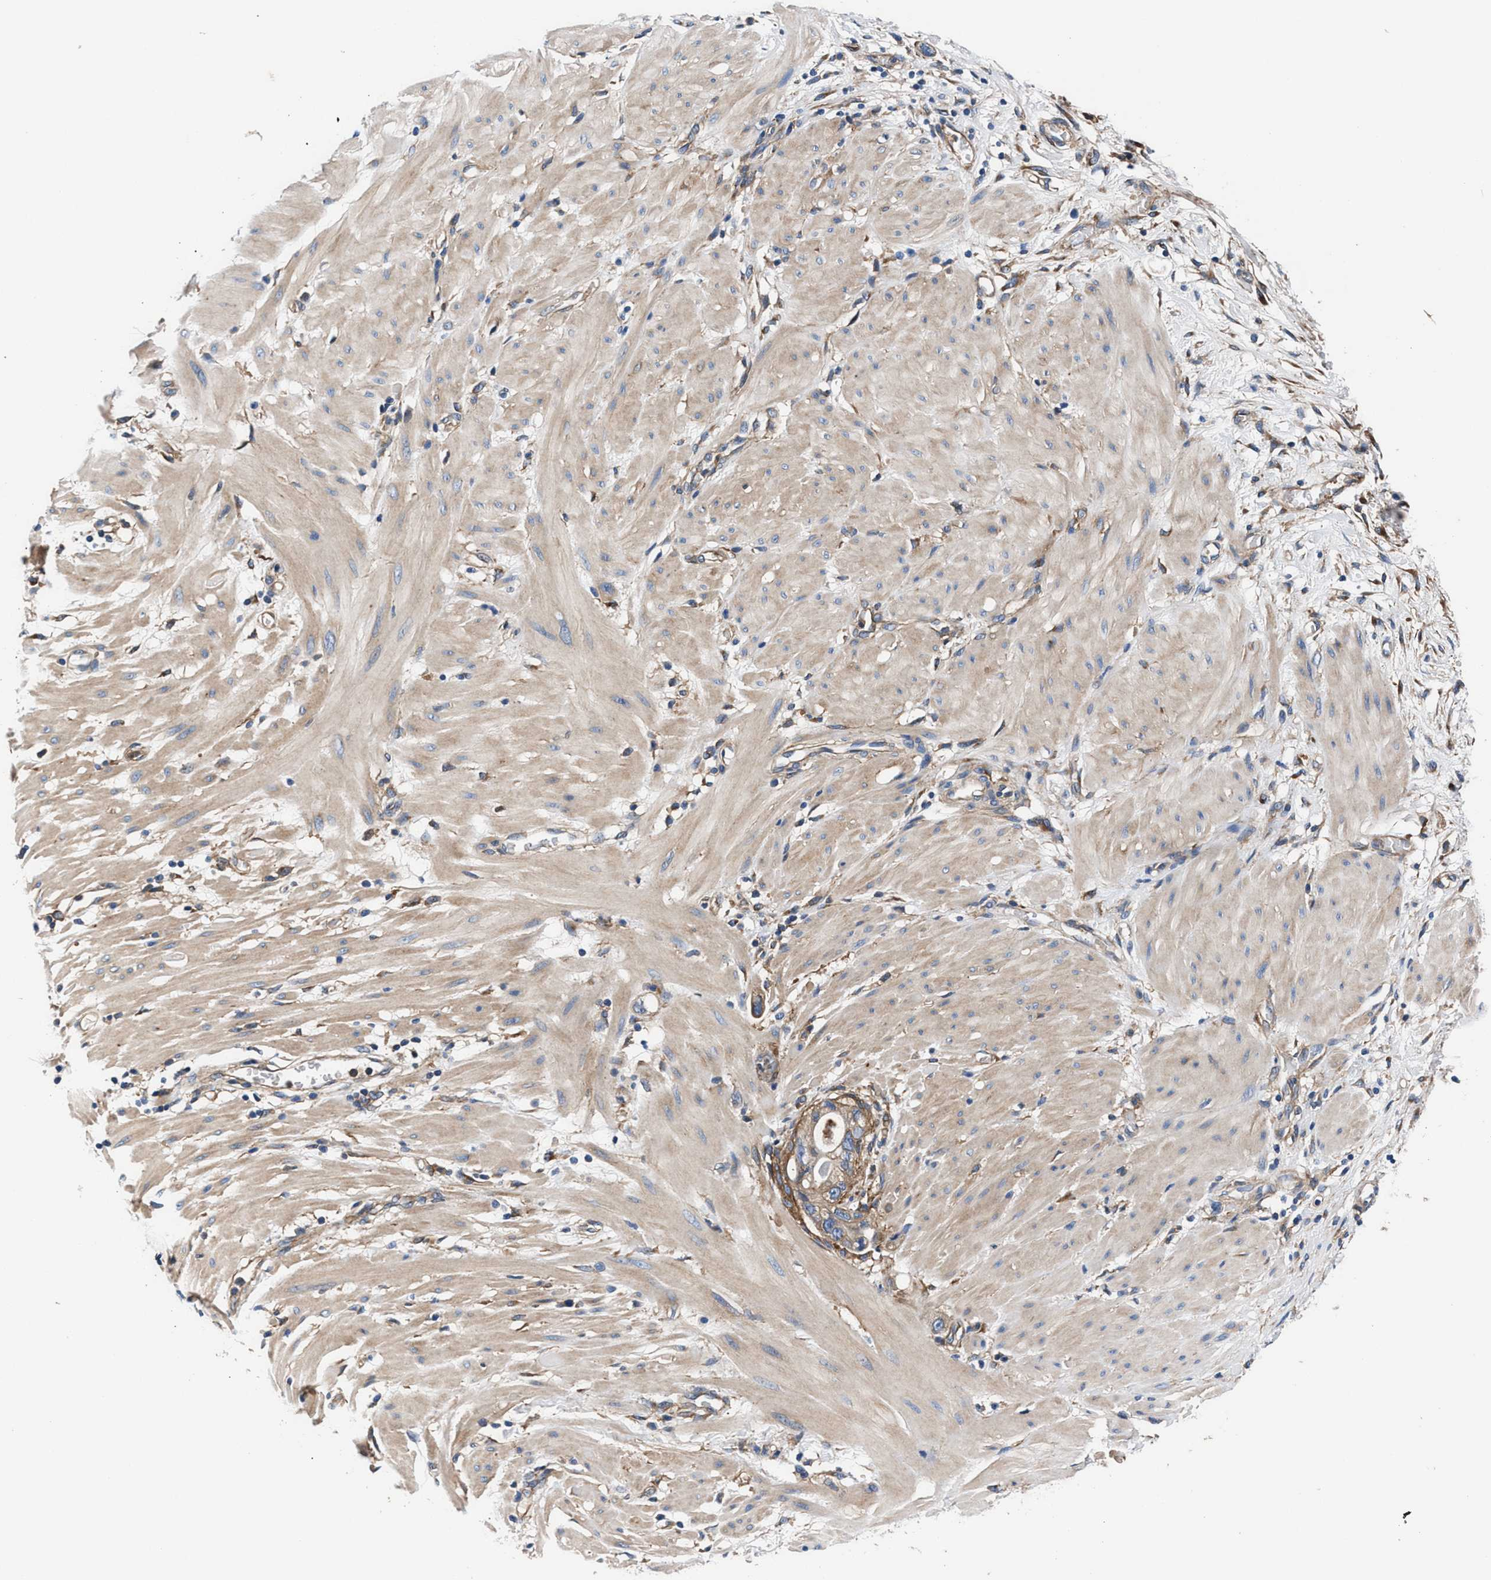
{"staining": {"intensity": "moderate", "quantity": ">75%", "location": "cytoplasmic/membranous"}, "tissue": "stomach cancer", "cell_type": "Tumor cells", "image_type": "cancer", "snomed": [{"axis": "morphology", "description": "Adenocarcinoma, NOS"}, {"axis": "topography", "description": "Stomach"}, {"axis": "topography", "description": "Stomach, lower"}], "caption": "IHC (DAB) staining of human stomach cancer (adenocarcinoma) displays moderate cytoplasmic/membranous protein expression in approximately >75% of tumor cells. (DAB (3,3'-diaminobenzidine) IHC with brightfield microscopy, high magnification).", "gene": "SH3GL1", "patient": {"sex": "female", "age": 48}}